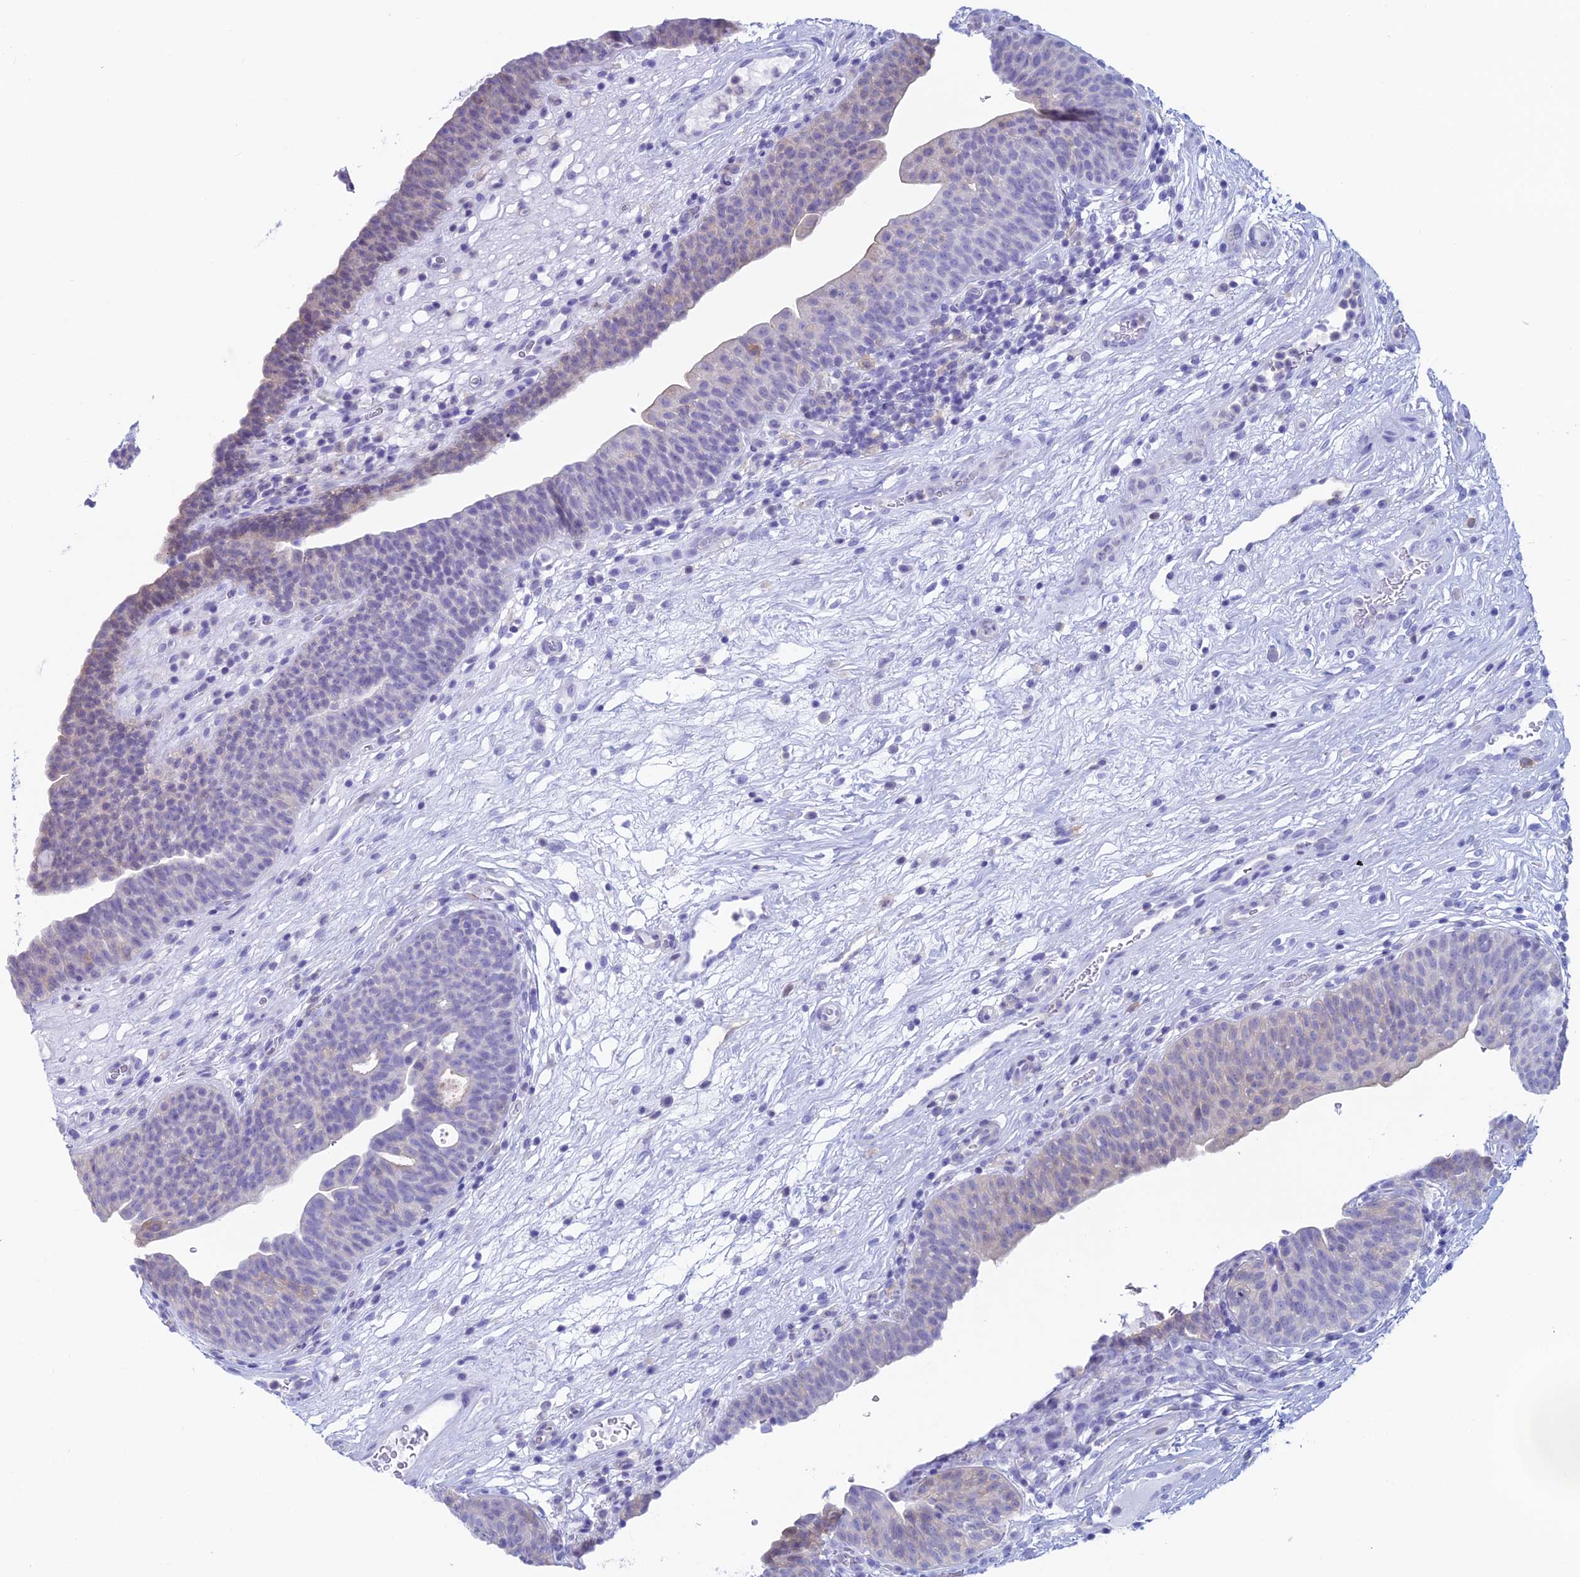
{"staining": {"intensity": "weak", "quantity": "<25%", "location": "cytoplasmic/membranous"}, "tissue": "urinary bladder", "cell_type": "Urothelial cells", "image_type": "normal", "snomed": [{"axis": "morphology", "description": "Normal tissue, NOS"}, {"axis": "topography", "description": "Urinary bladder"}], "caption": "IHC image of unremarkable human urinary bladder stained for a protein (brown), which displays no staining in urothelial cells.", "gene": "KCNK17", "patient": {"sex": "male", "age": 71}}